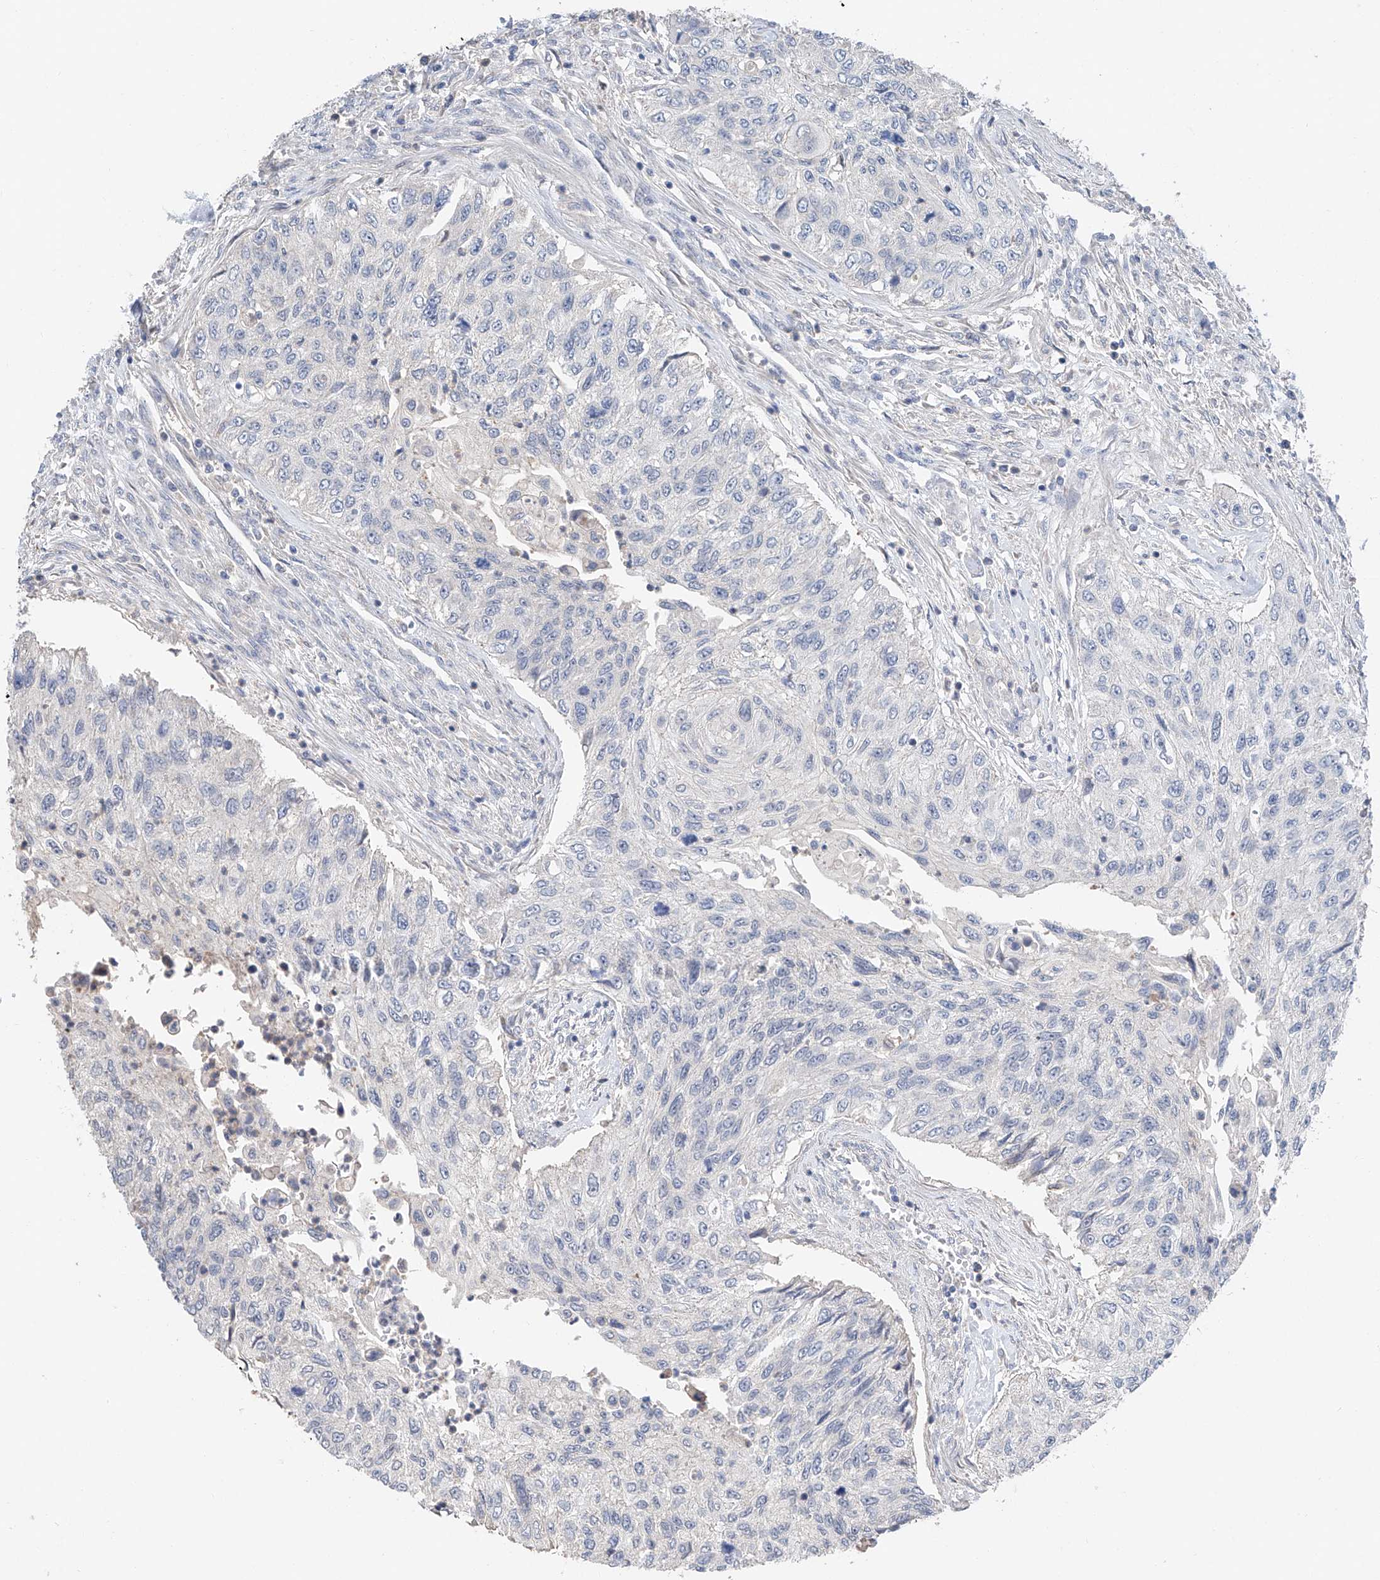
{"staining": {"intensity": "negative", "quantity": "none", "location": "none"}, "tissue": "urothelial cancer", "cell_type": "Tumor cells", "image_type": "cancer", "snomed": [{"axis": "morphology", "description": "Urothelial carcinoma, High grade"}, {"axis": "topography", "description": "Urinary bladder"}], "caption": "Human urothelial carcinoma (high-grade) stained for a protein using immunohistochemistry demonstrates no staining in tumor cells.", "gene": "FUCA2", "patient": {"sex": "female", "age": 60}}